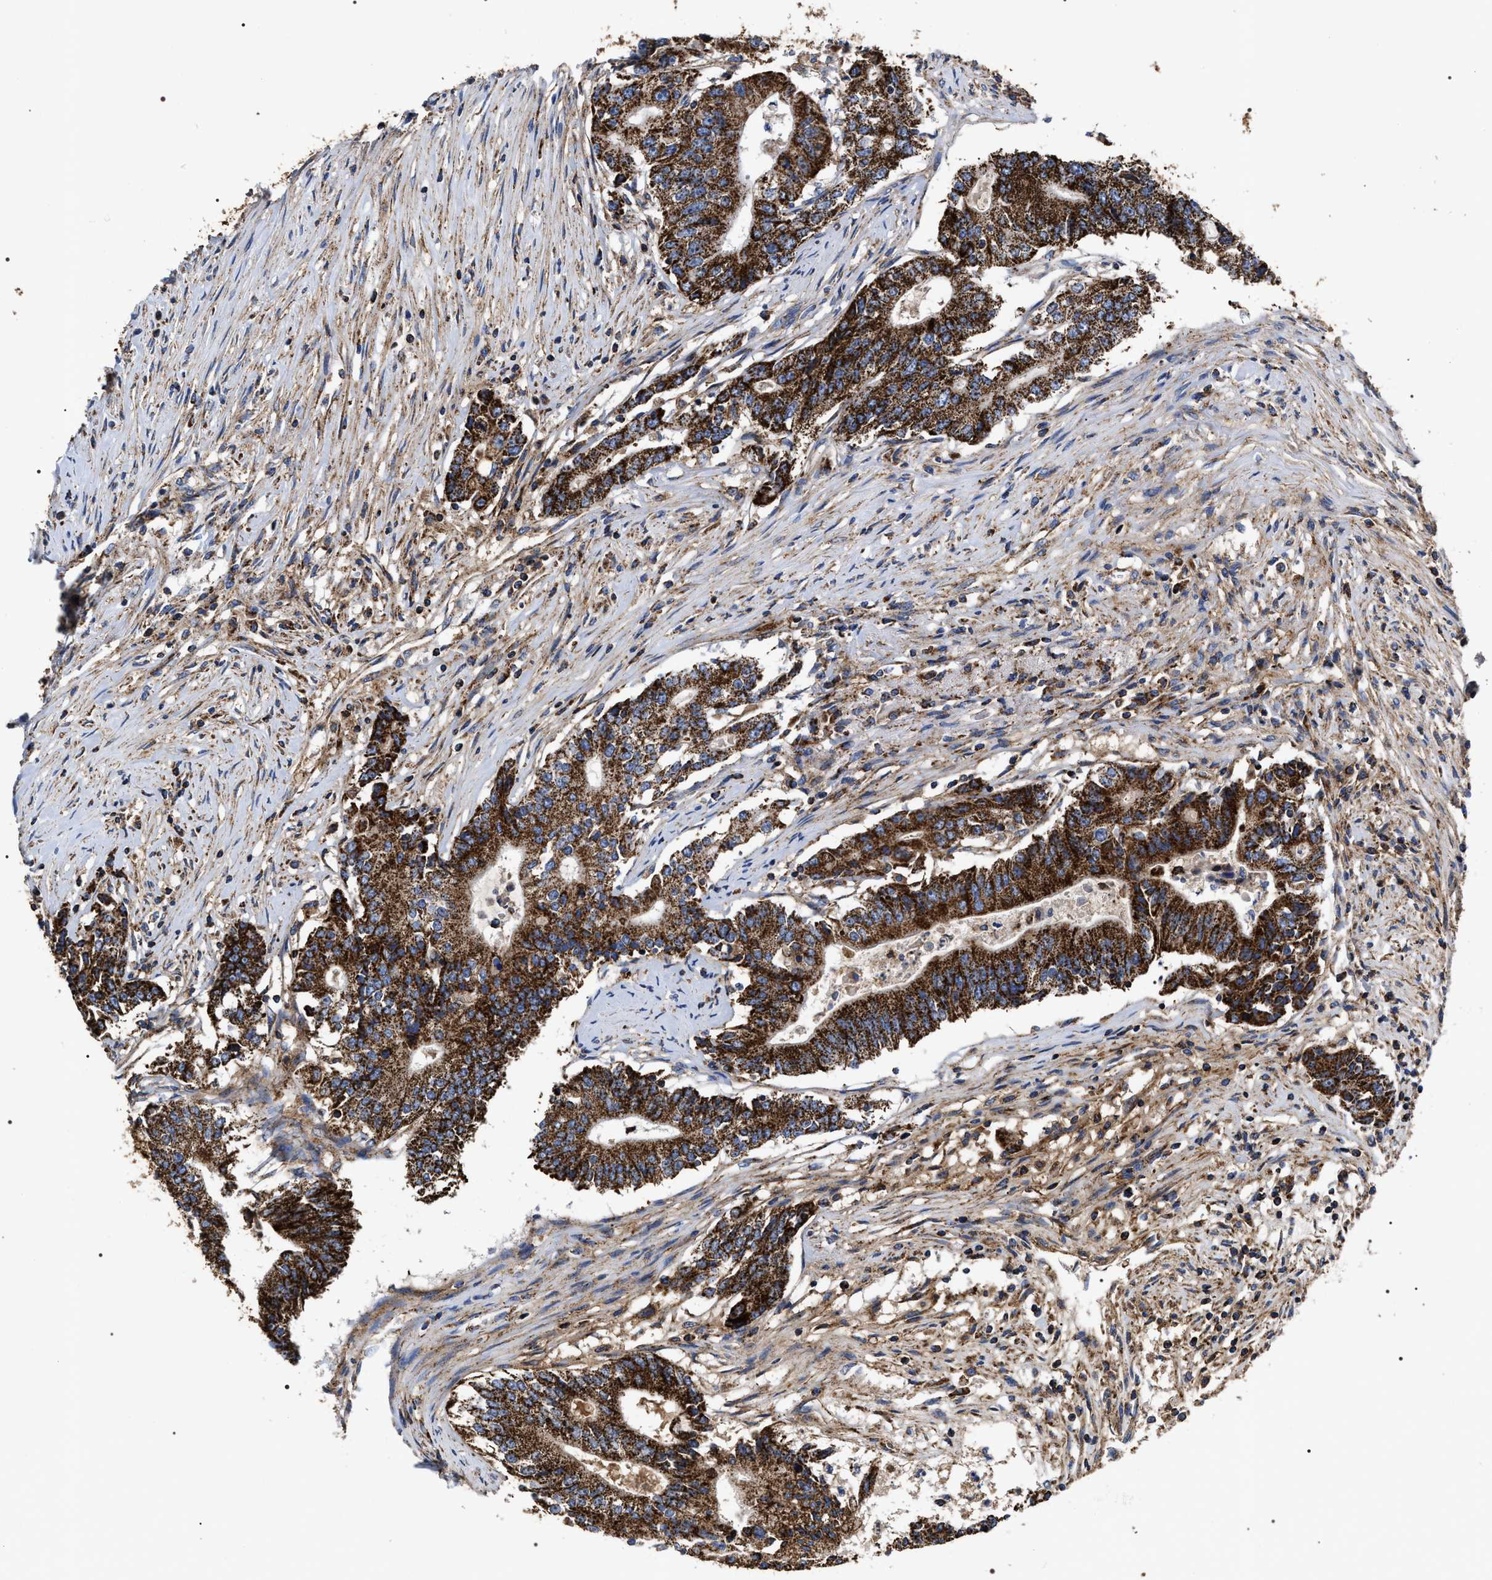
{"staining": {"intensity": "strong", "quantity": ">75%", "location": "cytoplasmic/membranous"}, "tissue": "colorectal cancer", "cell_type": "Tumor cells", "image_type": "cancer", "snomed": [{"axis": "morphology", "description": "Adenocarcinoma, NOS"}, {"axis": "topography", "description": "Colon"}], "caption": "This is a photomicrograph of immunohistochemistry (IHC) staining of adenocarcinoma (colorectal), which shows strong positivity in the cytoplasmic/membranous of tumor cells.", "gene": "COG5", "patient": {"sex": "female", "age": 77}}